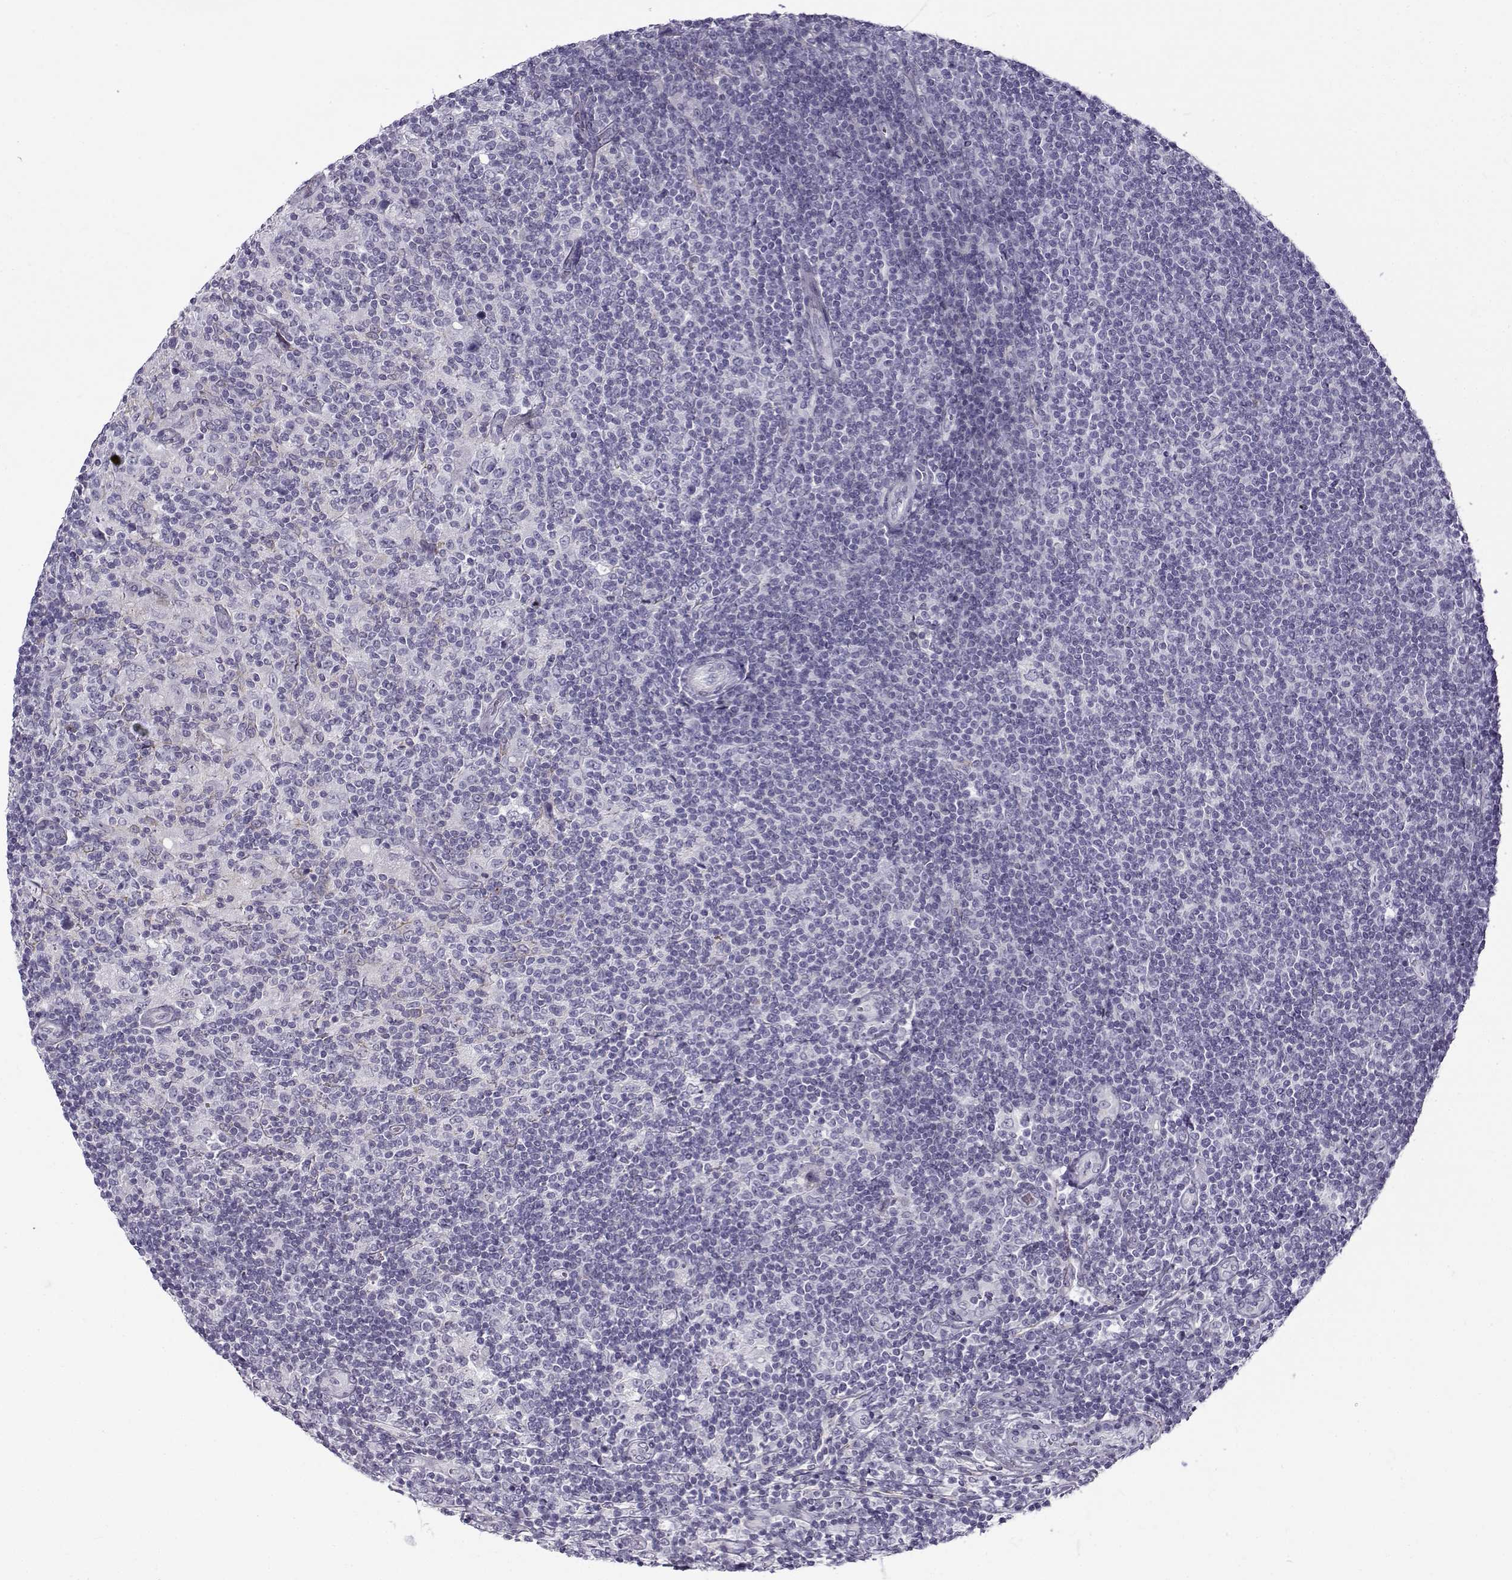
{"staining": {"intensity": "negative", "quantity": "none", "location": "none"}, "tissue": "lymphoma", "cell_type": "Tumor cells", "image_type": "cancer", "snomed": [{"axis": "morphology", "description": "Hodgkin's disease, NOS"}, {"axis": "topography", "description": "Lymph node"}], "caption": "Tumor cells are negative for brown protein staining in Hodgkin's disease.", "gene": "GTSF1L", "patient": {"sex": "male", "age": 40}}